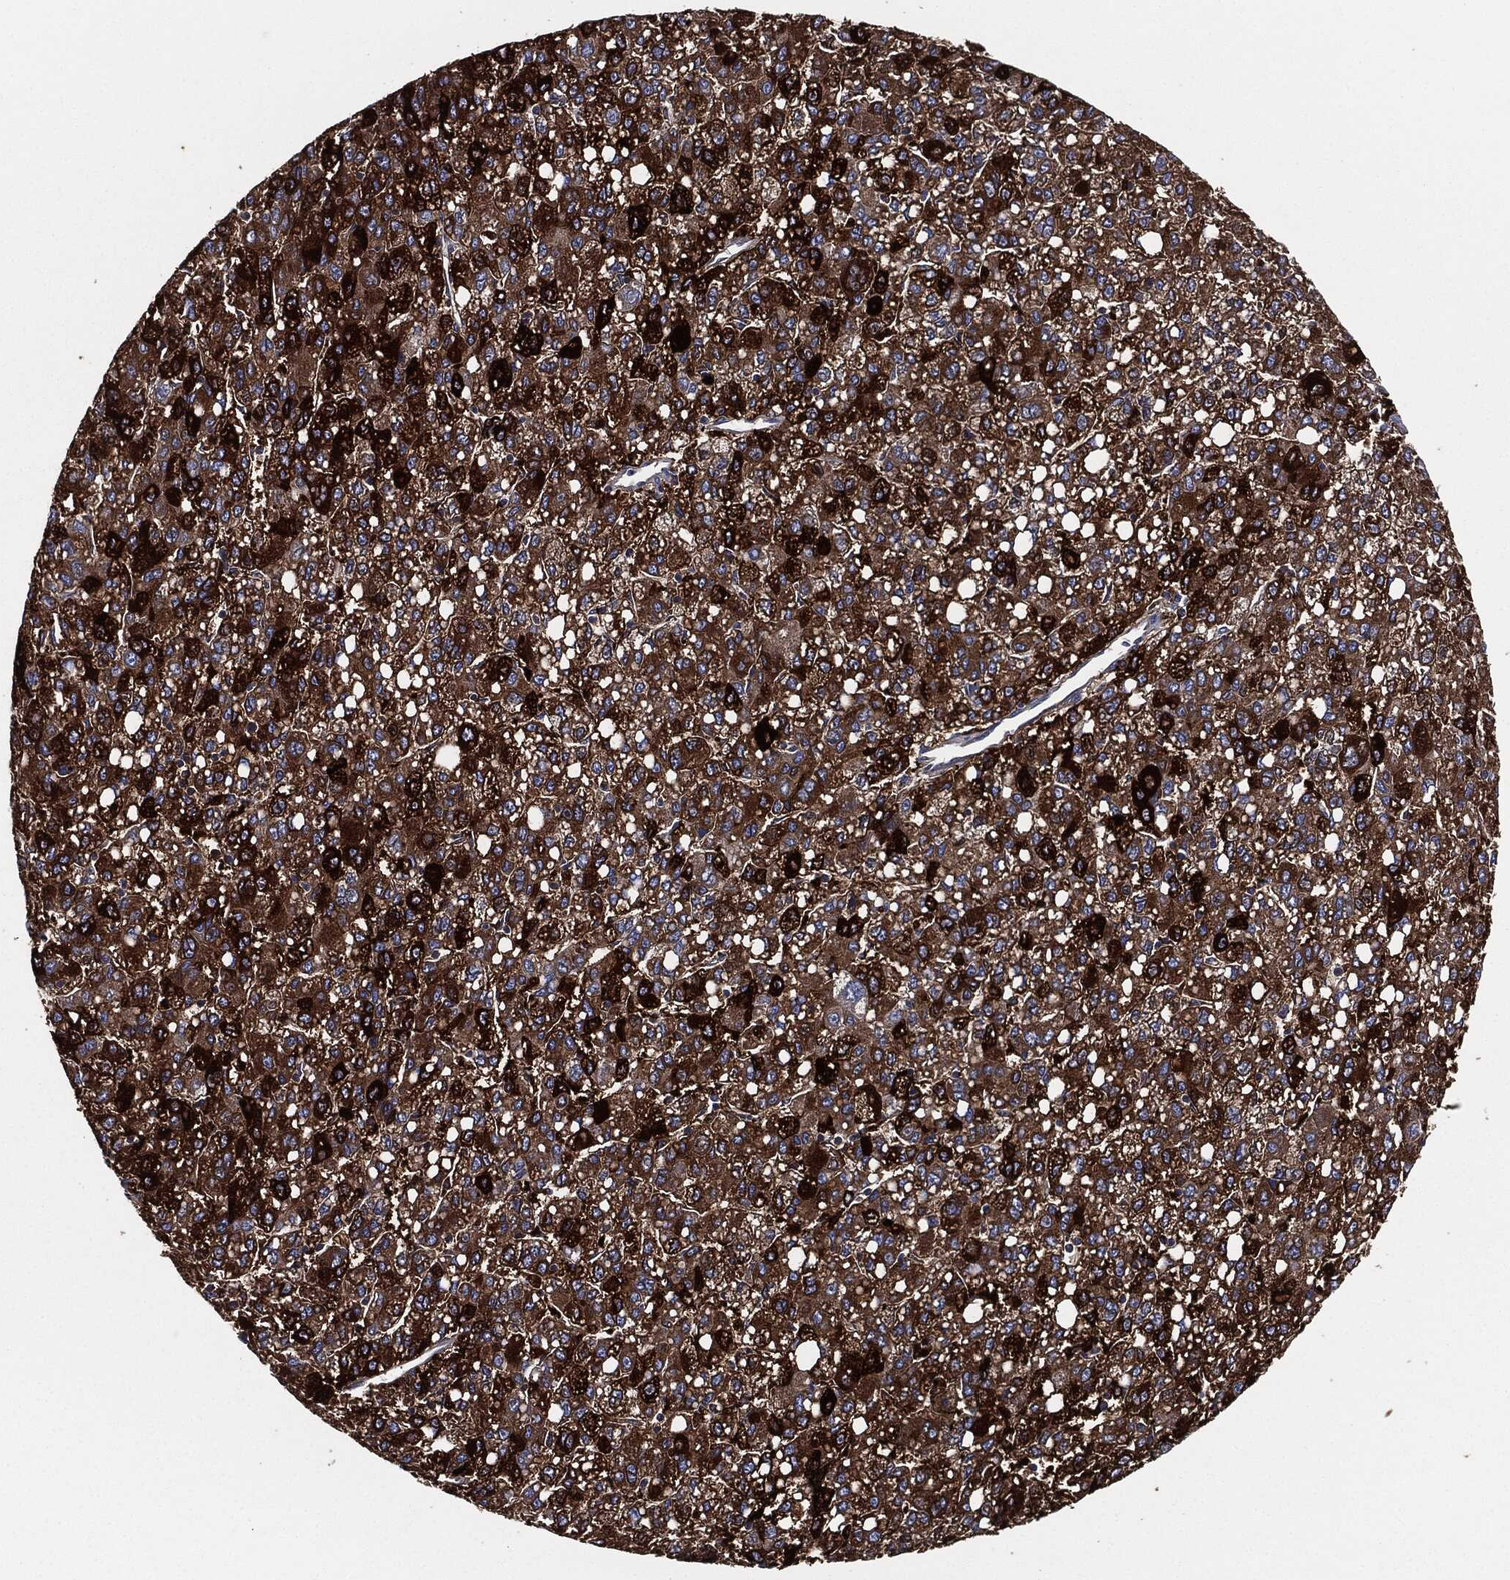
{"staining": {"intensity": "strong", "quantity": ">75%", "location": "cytoplasmic/membranous"}, "tissue": "liver cancer", "cell_type": "Tumor cells", "image_type": "cancer", "snomed": [{"axis": "morphology", "description": "Carcinoma, Hepatocellular, NOS"}, {"axis": "topography", "description": "Liver"}], "caption": "Tumor cells reveal strong cytoplasmic/membranous staining in approximately >75% of cells in hepatocellular carcinoma (liver).", "gene": "TMEM11", "patient": {"sex": "female", "age": 82}}